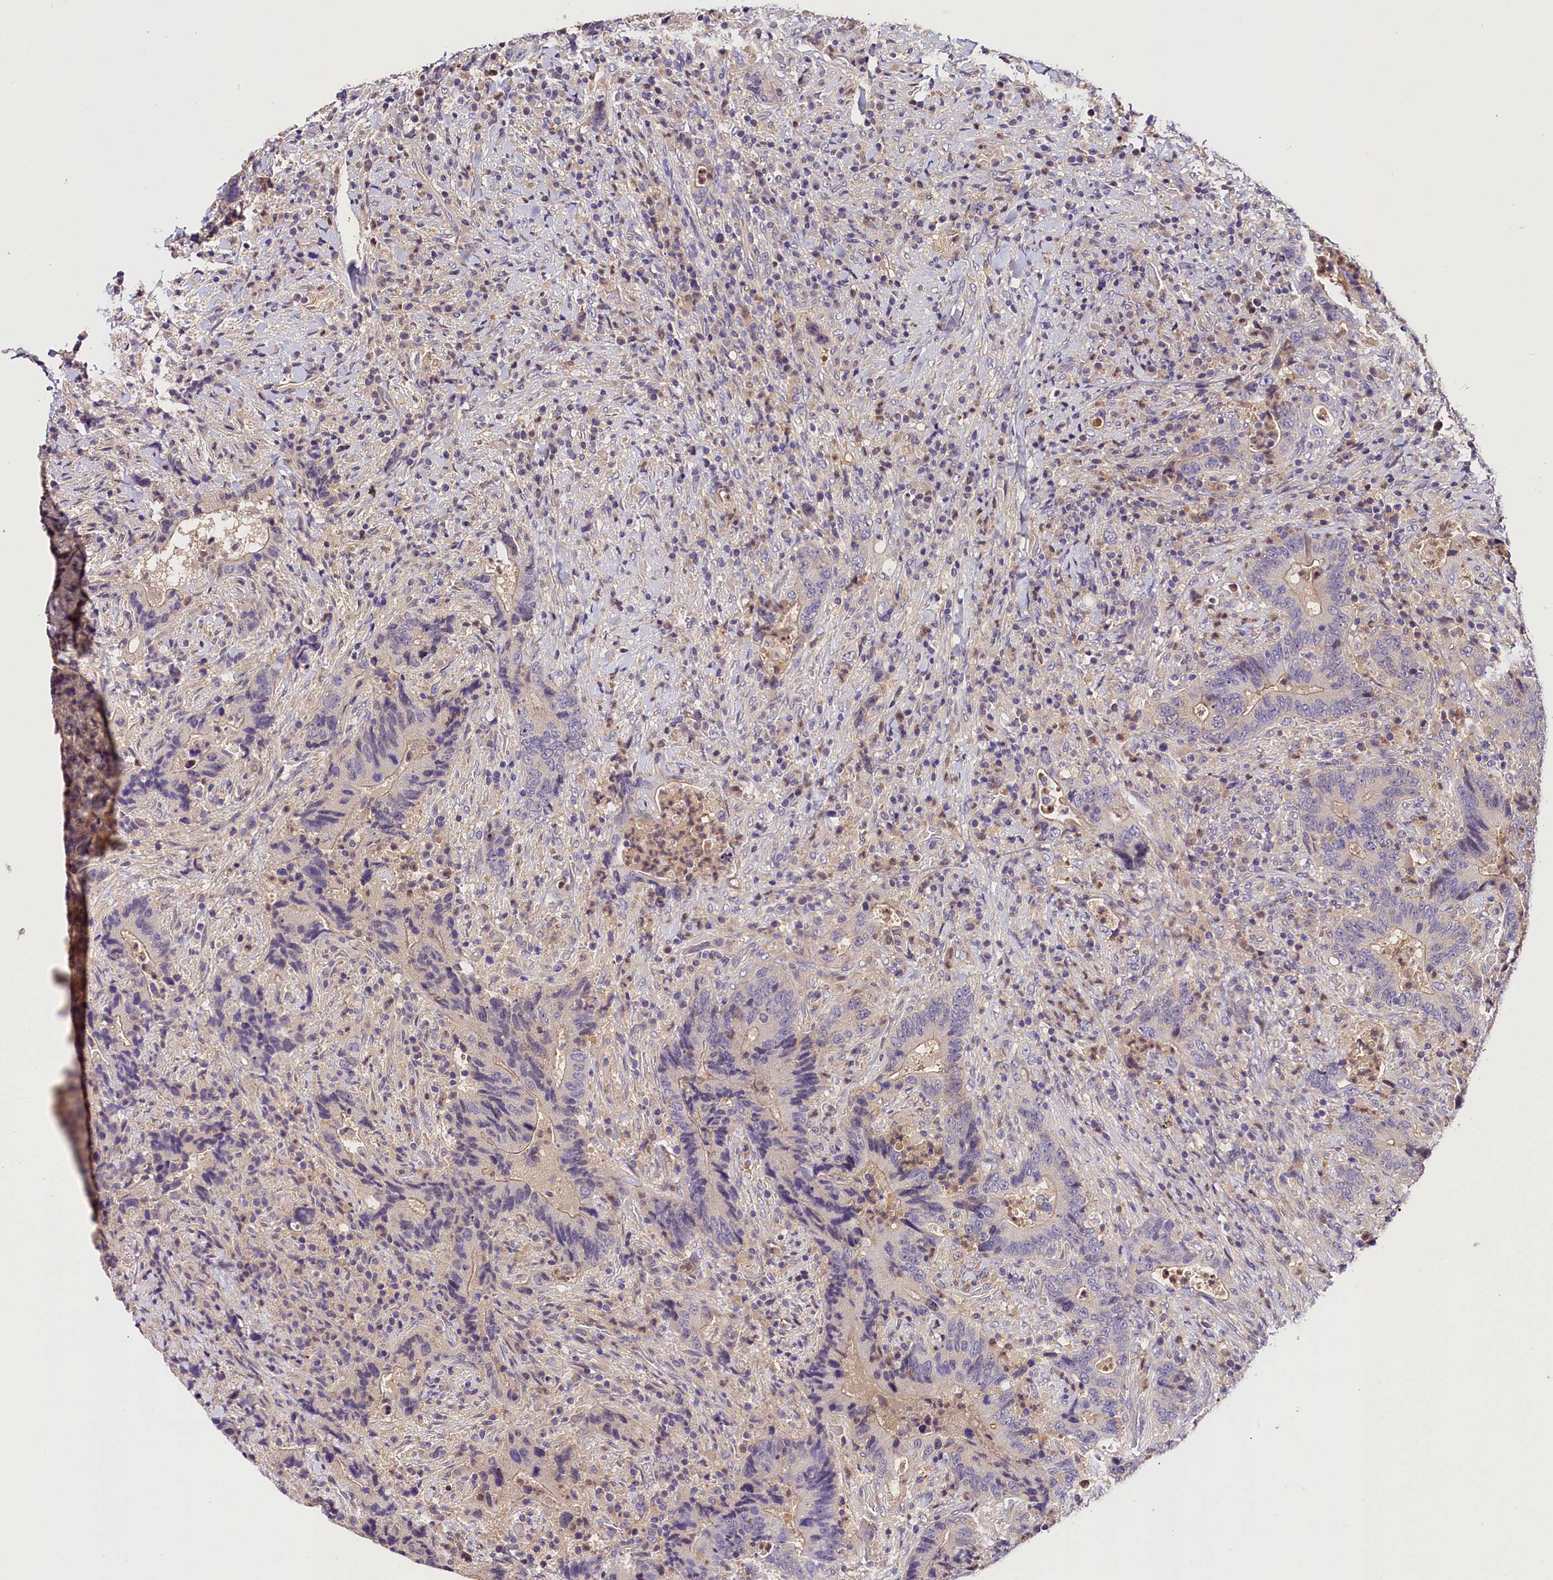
{"staining": {"intensity": "weak", "quantity": "<25%", "location": "cytoplasmic/membranous"}, "tissue": "colorectal cancer", "cell_type": "Tumor cells", "image_type": "cancer", "snomed": [{"axis": "morphology", "description": "Adenocarcinoma, NOS"}, {"axis": "topography", "description": "Colon"}], "caption": "A histopathology image of colorectal adenocarcinoma stained for a protein reveals no brown staining in tumor cells.", "gene": "ARMC6", "patient": {"sex": "female", "age": 75}}